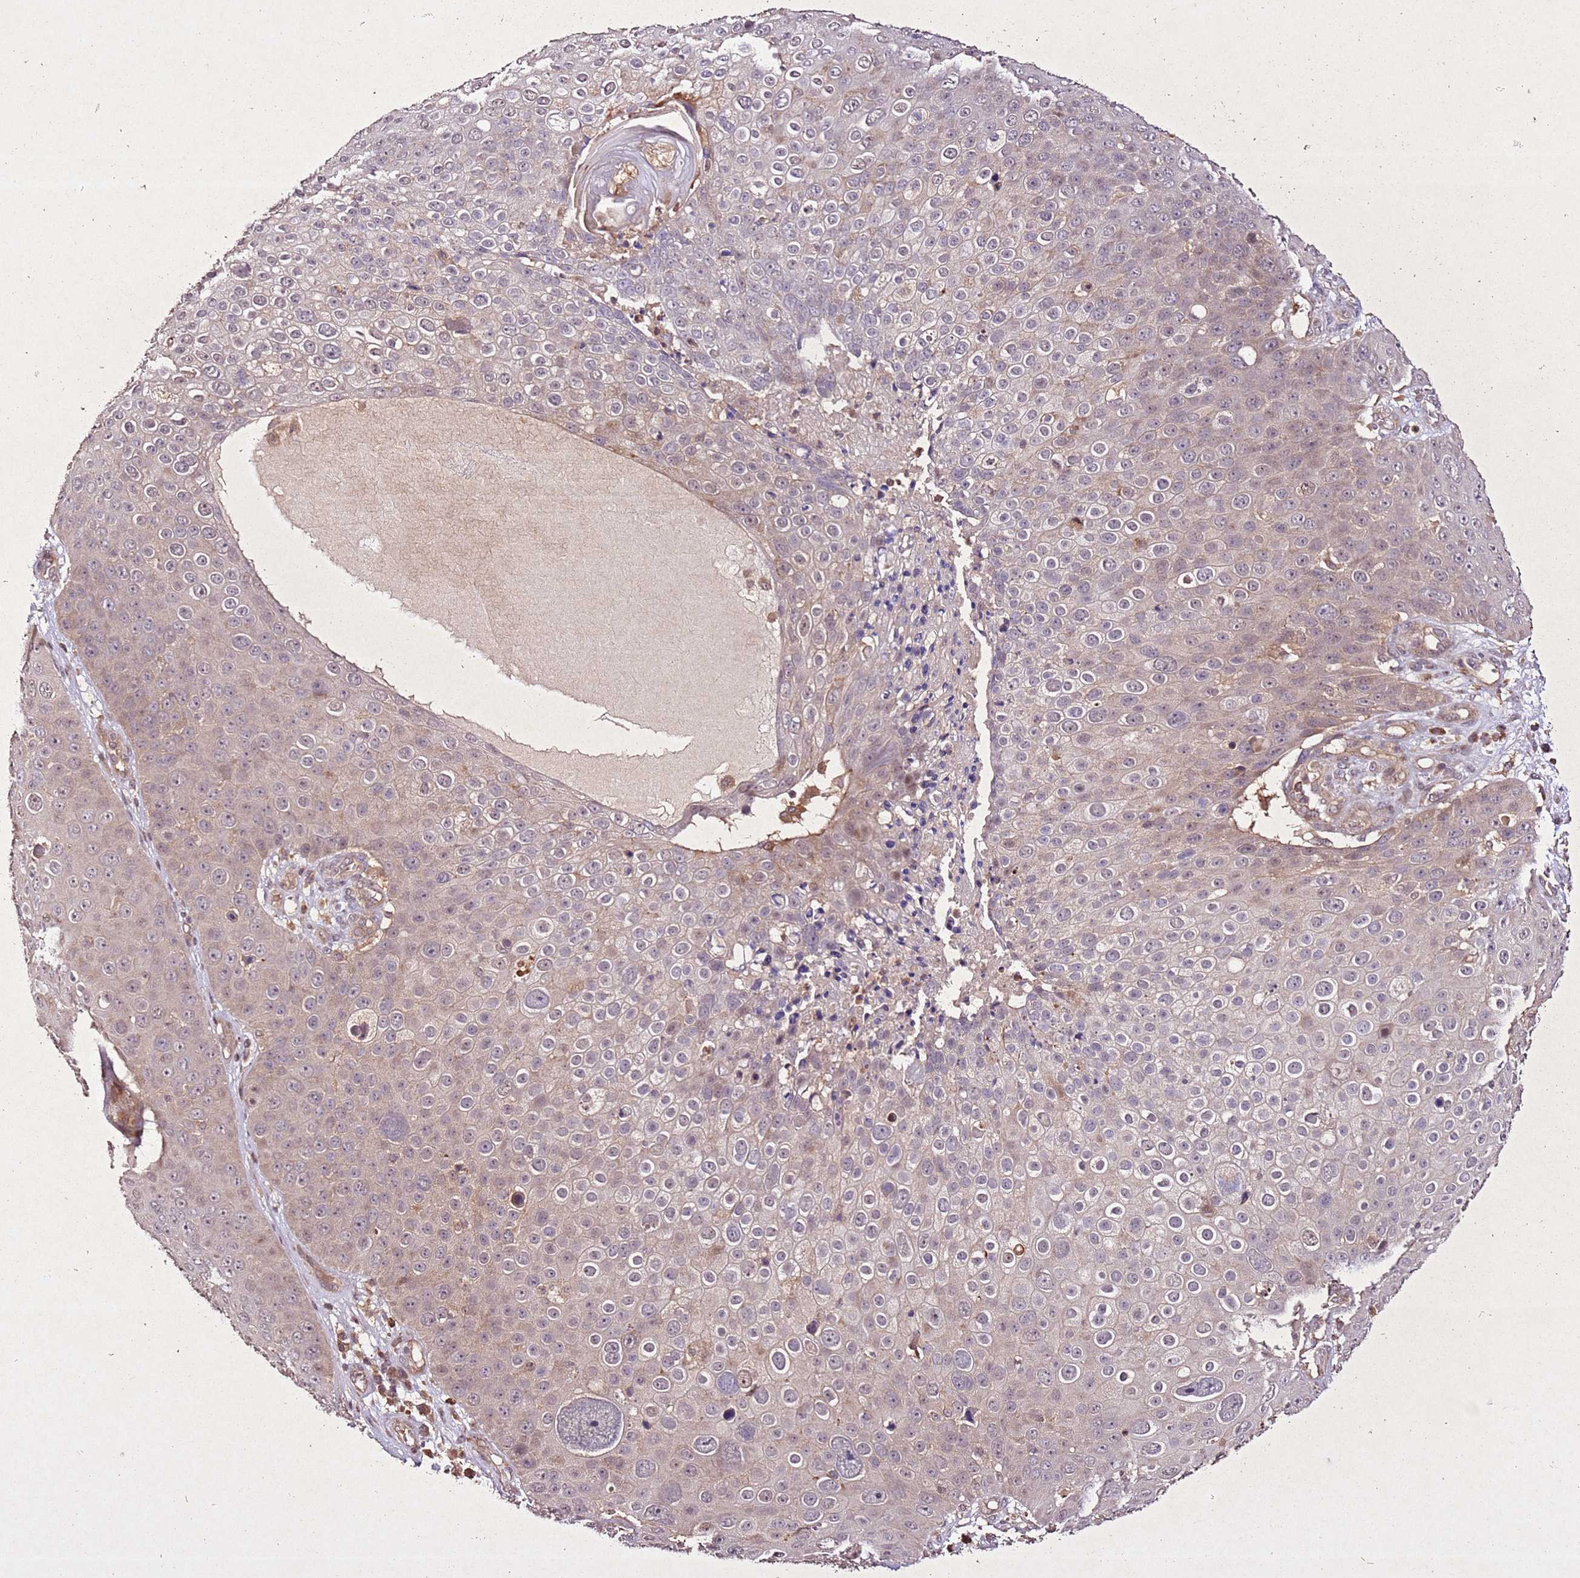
{"staining": {"intensity": "weak", "quantity": "<25%", "location": "nuclear"}, "tissue": "skin cancer", "cell_type": "Tumor cells", "image_type": "cancer", "snomed": [{"axis": "morphology", "description": "Squamous cell carcinoma, NOS"}, {"axis": "topography", "description": "Skin"}], "caption": "The immunohistochemistry histopathology image has no significant positivity in tumor cells of skin cancer (squamous cell carcinoma) tissue.", "gene": "PTMA", "patient": {"sex": "male", "age": 71}}